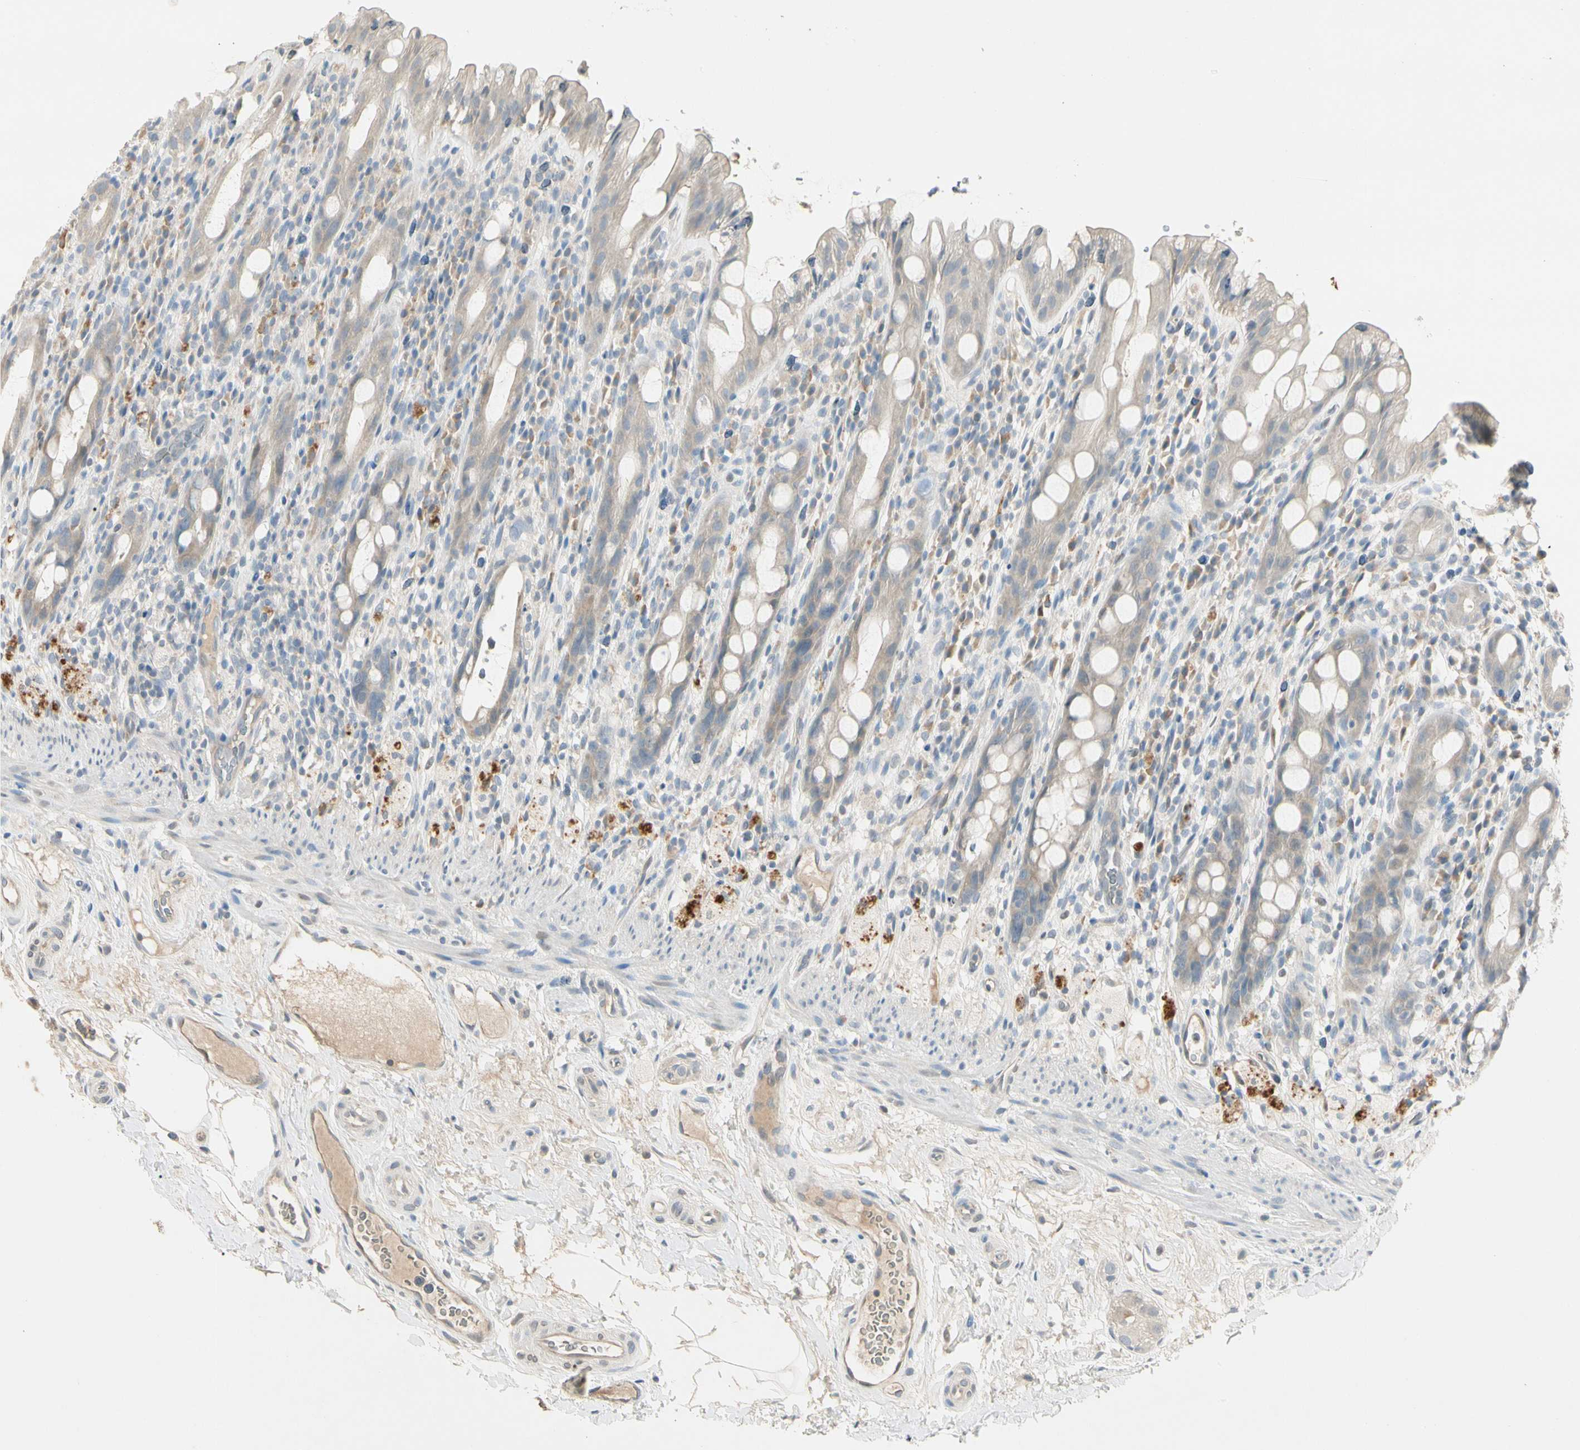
{"staining": {"intensity": "weak", "quantity": "25%-75%", "location": "cytoplasmic/membranous"}, "tissue": "rectum", "cell_type": "Glandular cells", "image_type": "normal", "snomed": [{"axis": "morphology", "description": "Normal tissue, NOS"}, {"axis": "topography", "description": "Rectum"}], "caption": "Immunohistochemical staining of unremarkable human rectum exhibits low levels of weak cytoplasmic/membranous expression in about 25%-75% of glandular cells.", "gene": "PRSS21", "patient": {"sex": "male", "age": 44}}